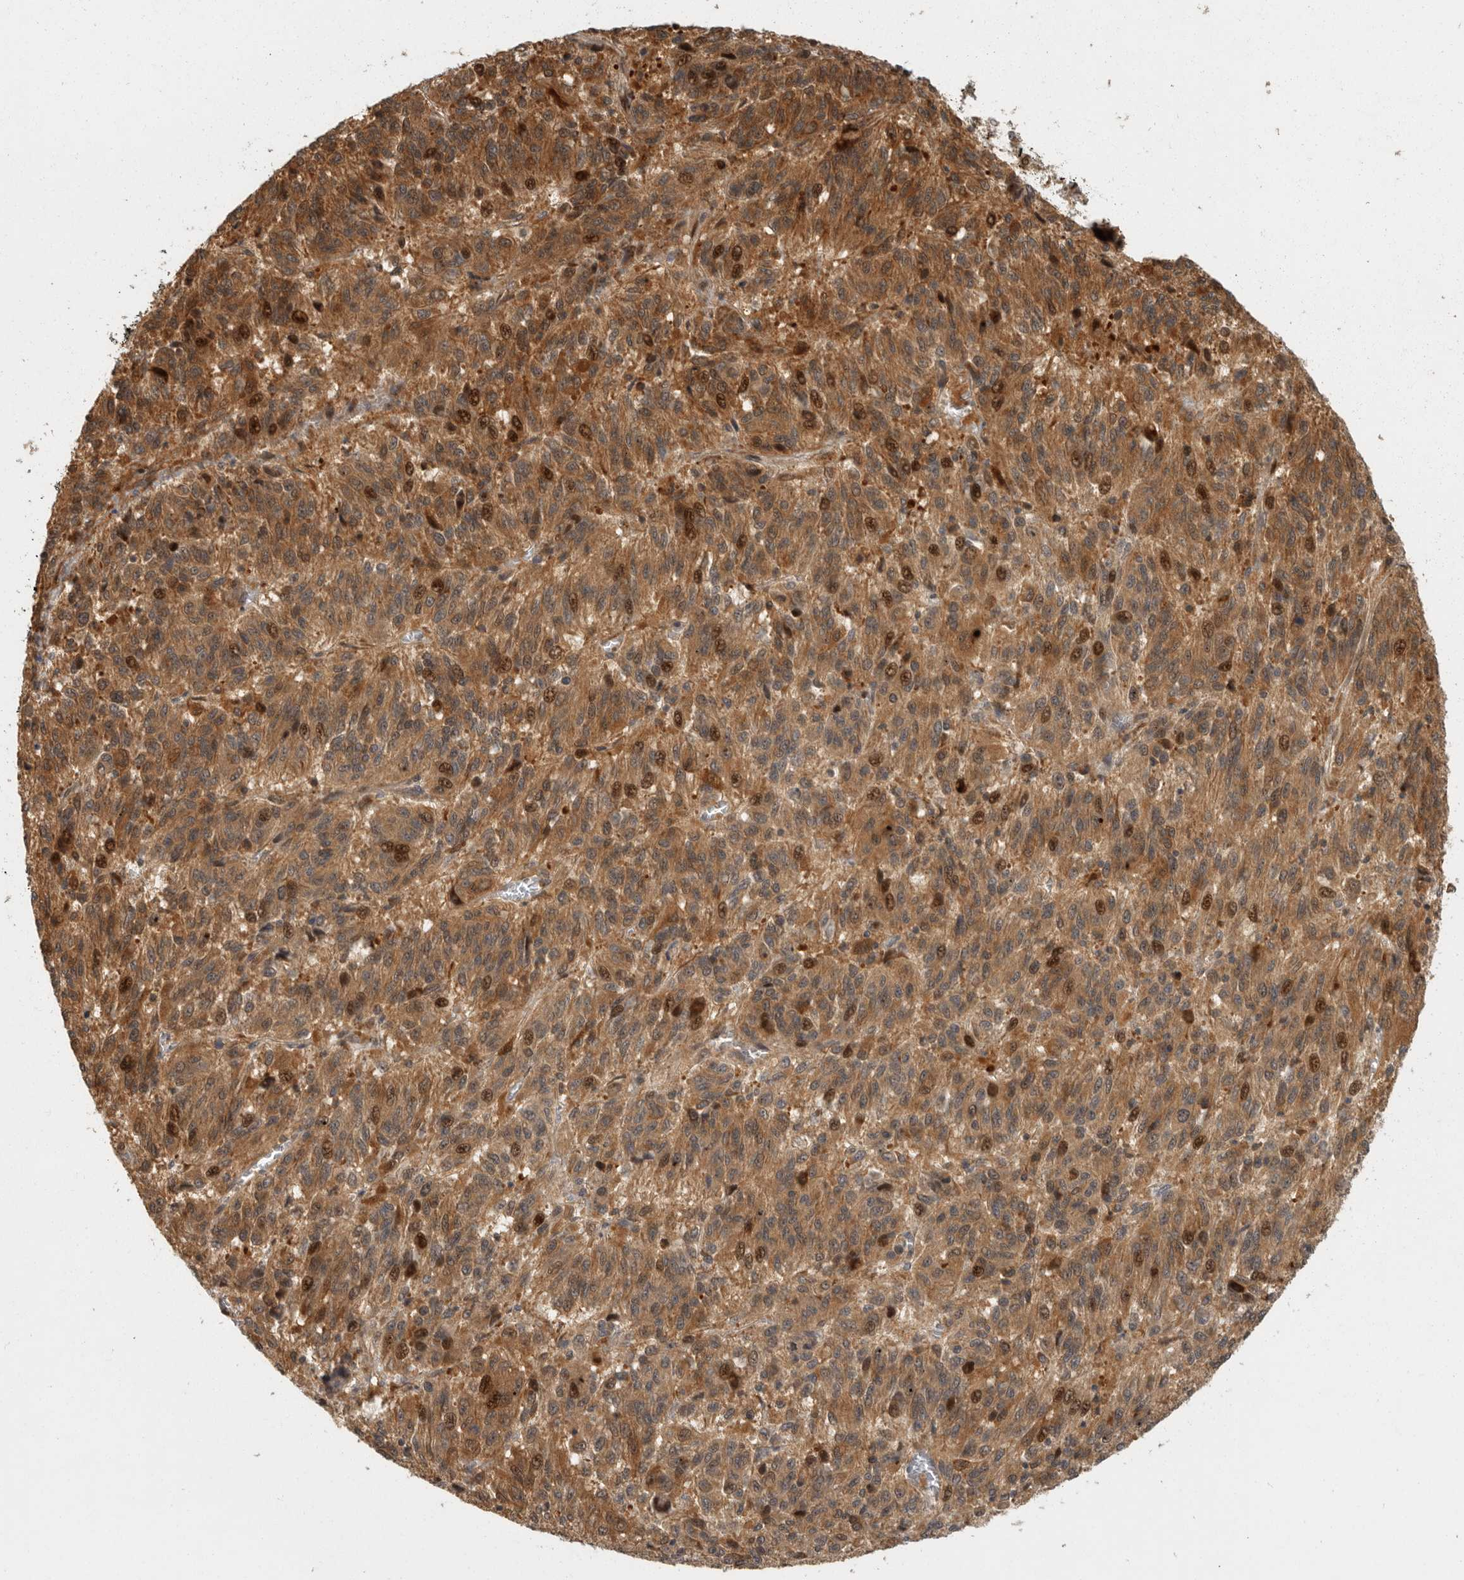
{"staining": {"intensity": "strong", "quantity": "25%-75%", "location": "cytoplasmic/membranous,nuclear"}, "tissue": "melanoma", "cell_type": "Tumor cells", "image_type": "cancer", "snomed": [{"axis": "morphology", "description": "Malignant melanoma, Metastatic site"}, {"axis": "topography", "description": "Lung"}], "caption": "A brown stain highlights strong cytoplasmic/membranous and nuclear staining of a protein in melanoma tumor cells.", "gene": "SWT1", "patient": {"sex": "male", "age": 64}}